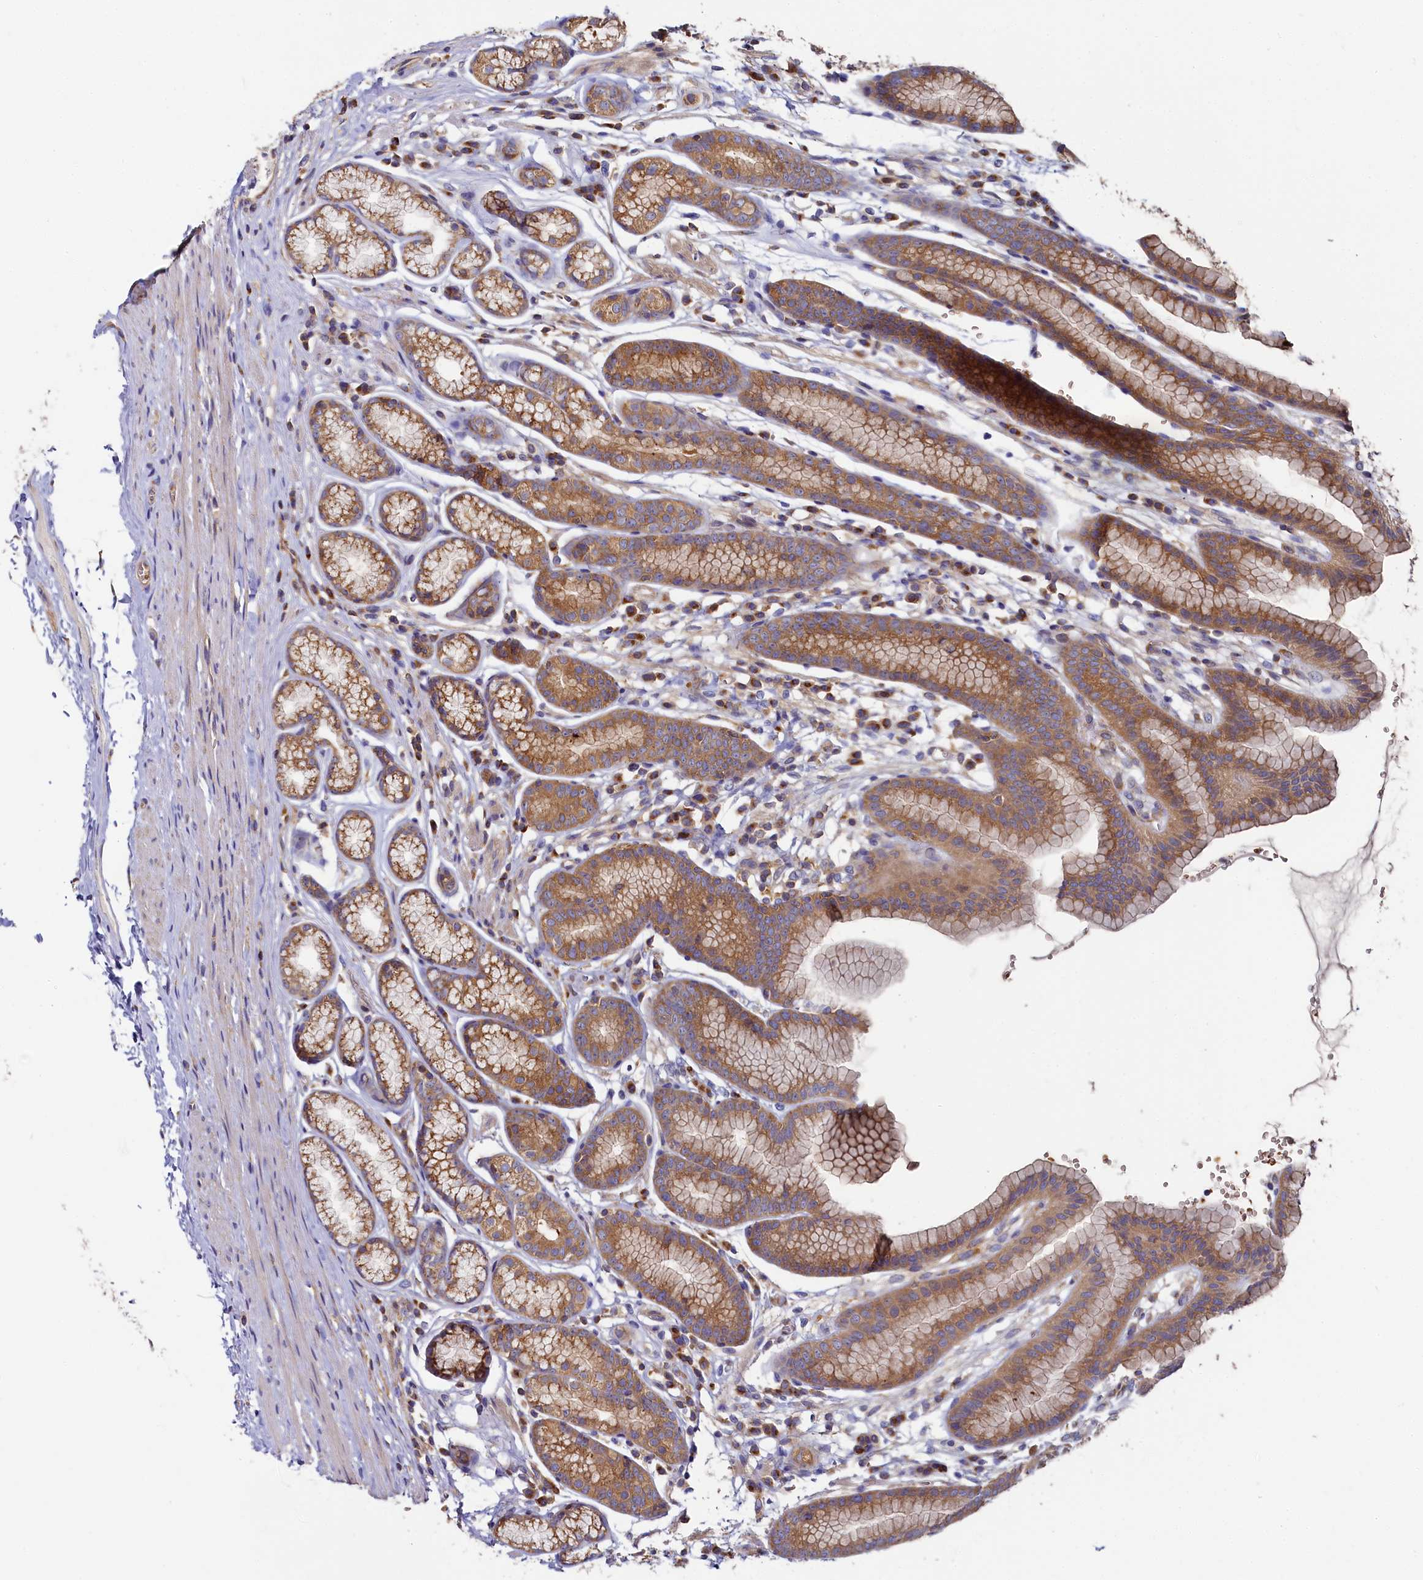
{"staining": {"intensity": "moderate", "quantity": ">75%", "location": "cytoplasmic/membranous"}, "tissue": "stomach", "cell_type": "Glandular cells", "image_type": "normal", "snomed": [{"axis": "morphology", "description": "Normal tissue, NOS"}, {"axis": "topography", "description": "Stomach"}], "caption": "Glandular cells demonstrate medium levels of moderate cytoplasmic/membranous positivity in approximately >75% of cells in benign human stomach. (Brightfield microscopy of DAB IHC at high magnification).", "gene": "PPIP5K1", "patient": {"sex": "male", "age": 42}}